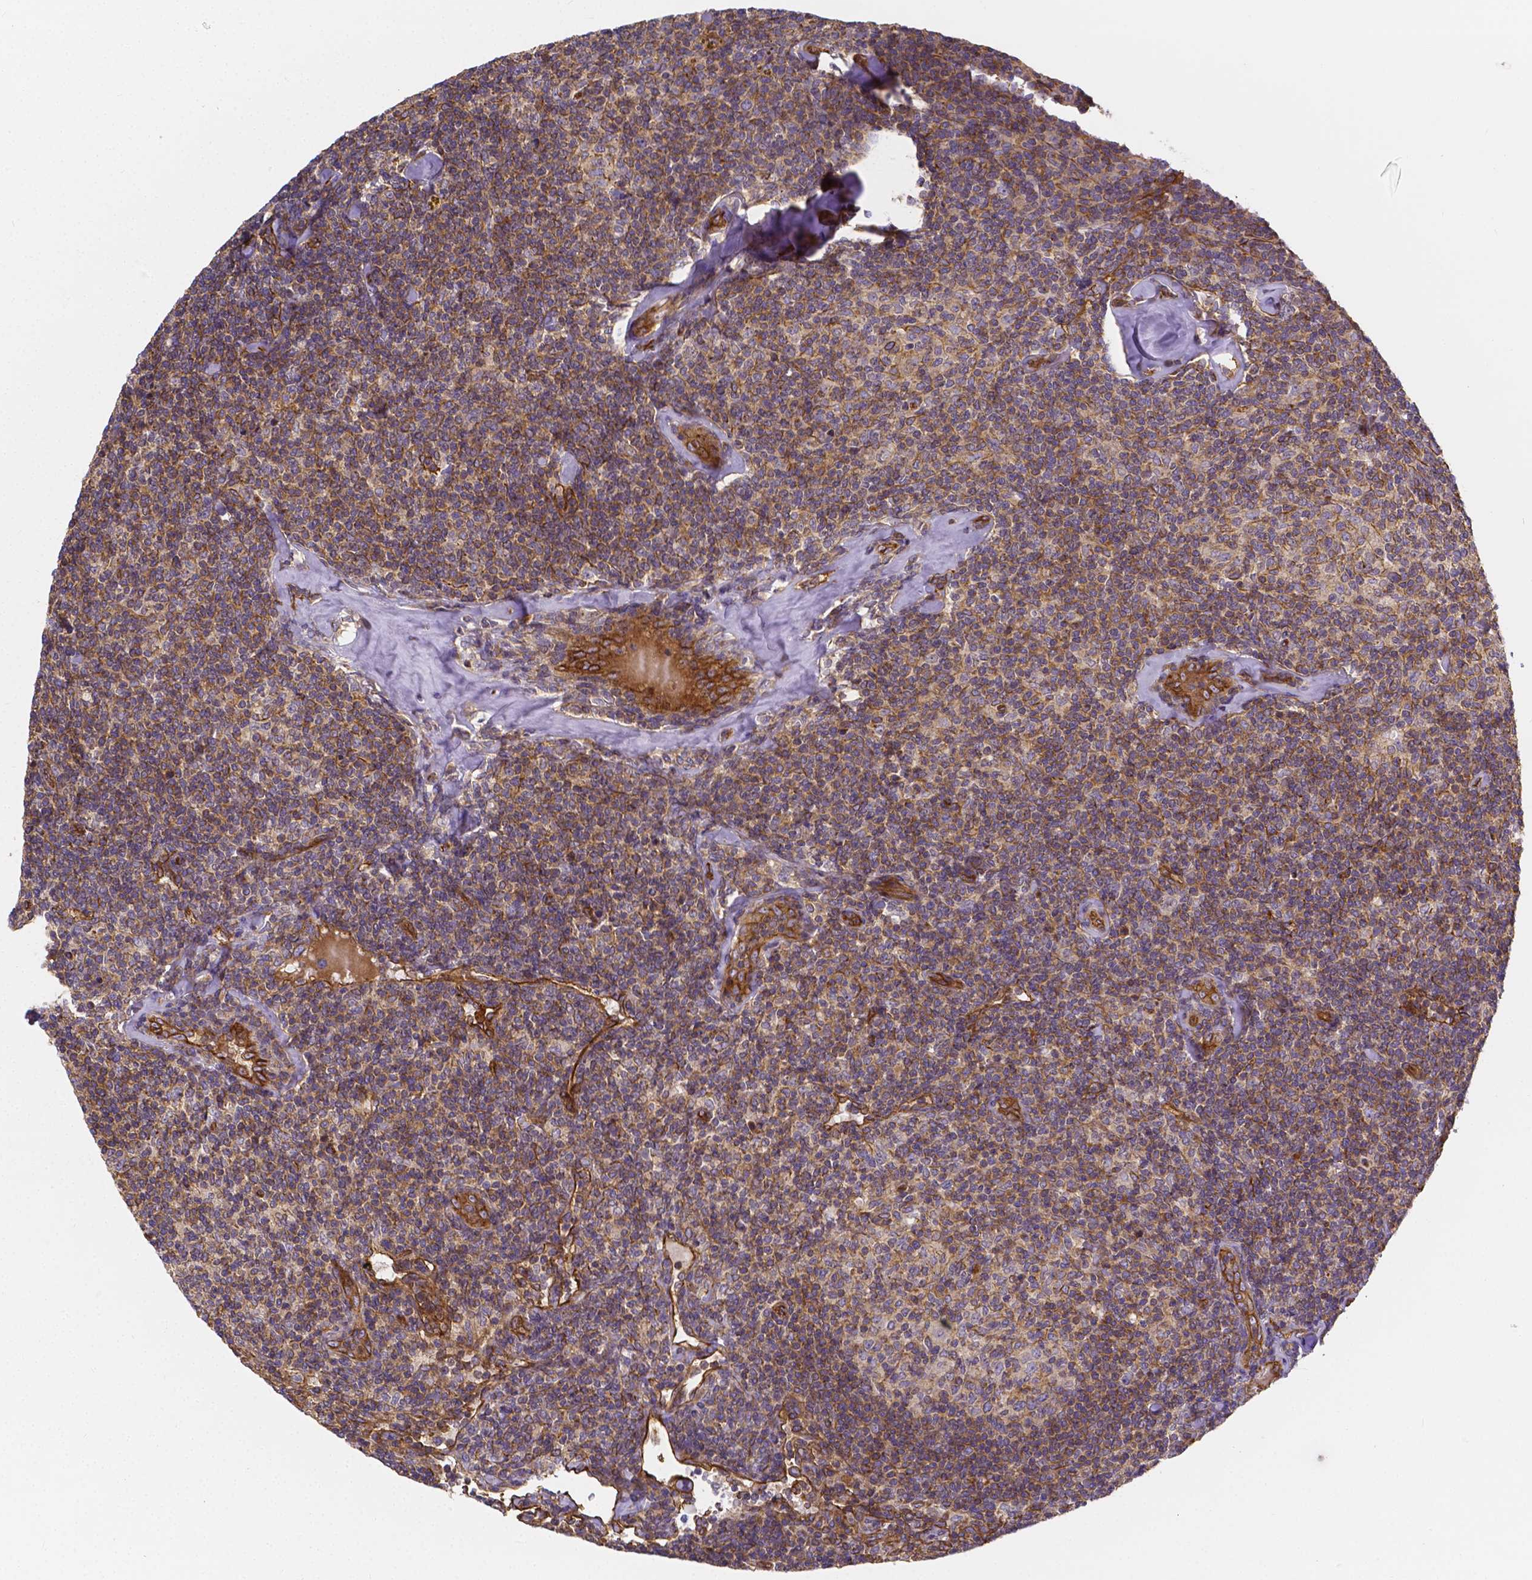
{"staining": {"intensity": "moderate", "quantity": ">75%", "location": "cytoplasmic/membranous"}, "tissue": "lymphoma", "cell_type": "Tumor cells", "image_type": "cancer", "snomed": [{"axis": "morphology", "description": "Malignant lymphoma, non-Hodgkin's type, Low grade"}, {"axis": "topography", "description": "Lymph node"}], "caption": "Moderate cytoplasmic/membranous positivity for a protein is identified in approximately >75% of tumor cells of lymphoma using immunohistochemistry (IHC).", "gene": "CLINT1", "patient": {"sex": "female", "age": 56}}